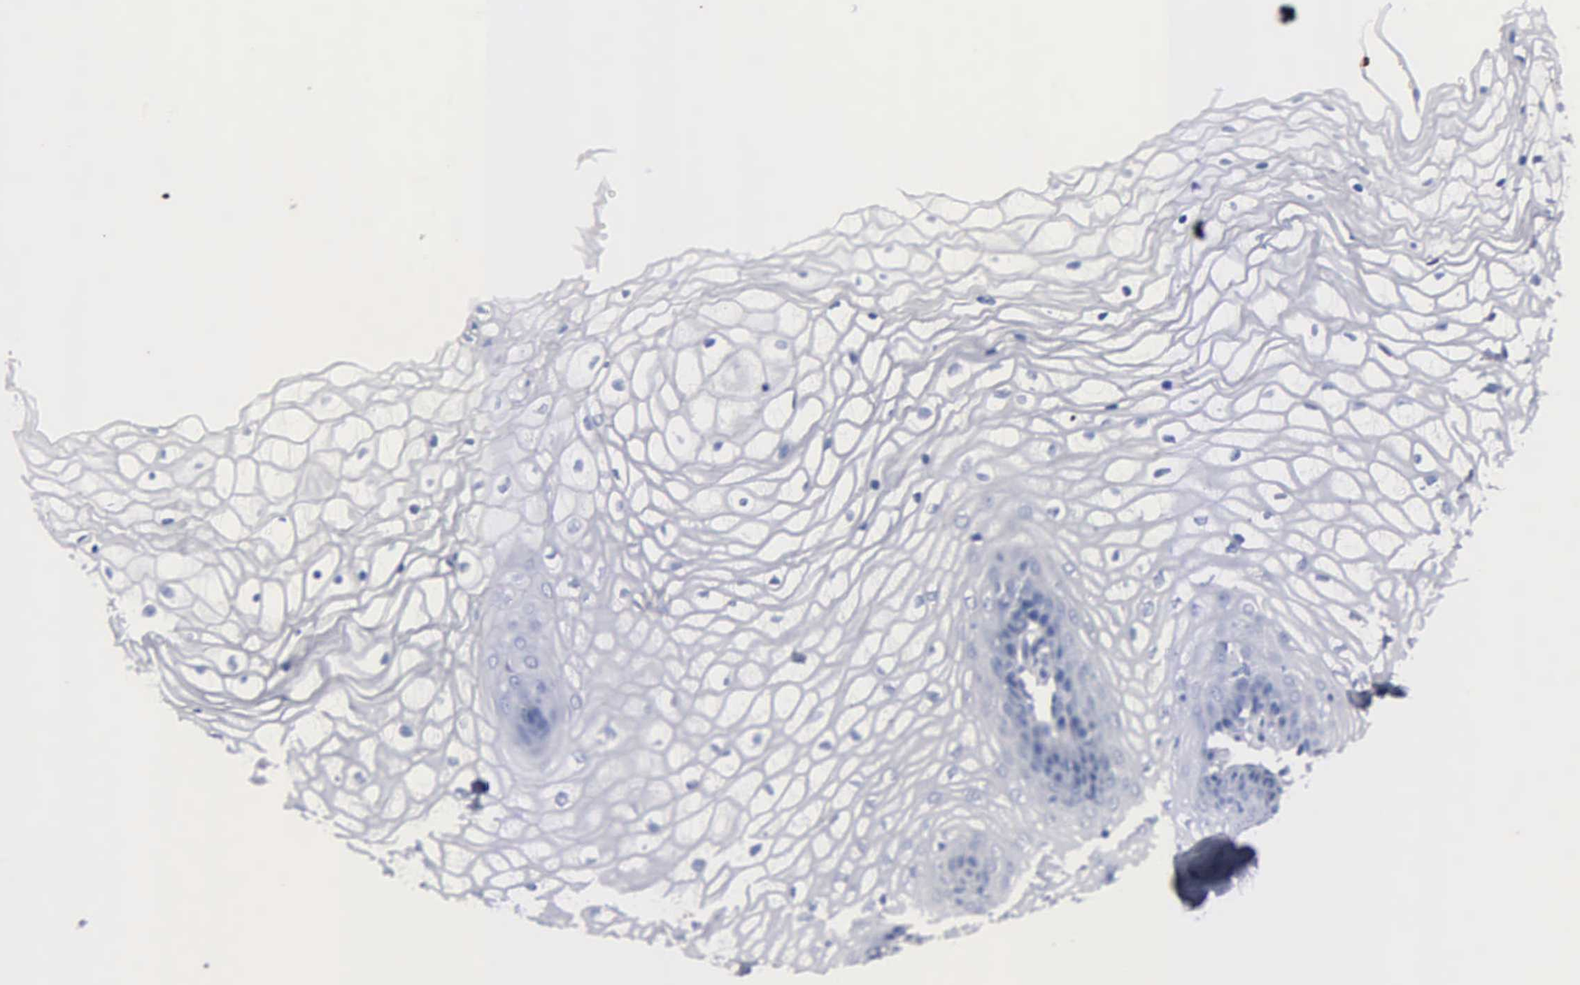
{"staining": {"intensity": "negative", "quantity": "none", "location": "none"}, "tissue": "vagina", "cell_type": "Squamous epithelial cells", "image_type": "normal", "snomed": [{"axis": "morphology", "description": "Normal tissue, NOS"}, {"axis": "topography", "description": "Vagina"}], "caption": "This image is of benign vagina stained with IHC to label a protein in brown with the nuclei are counter-stained blue. There is no staining in squamous epithelial cells.", "gene": "CTSG", "patient": {"sex": "female", "age": 34}}